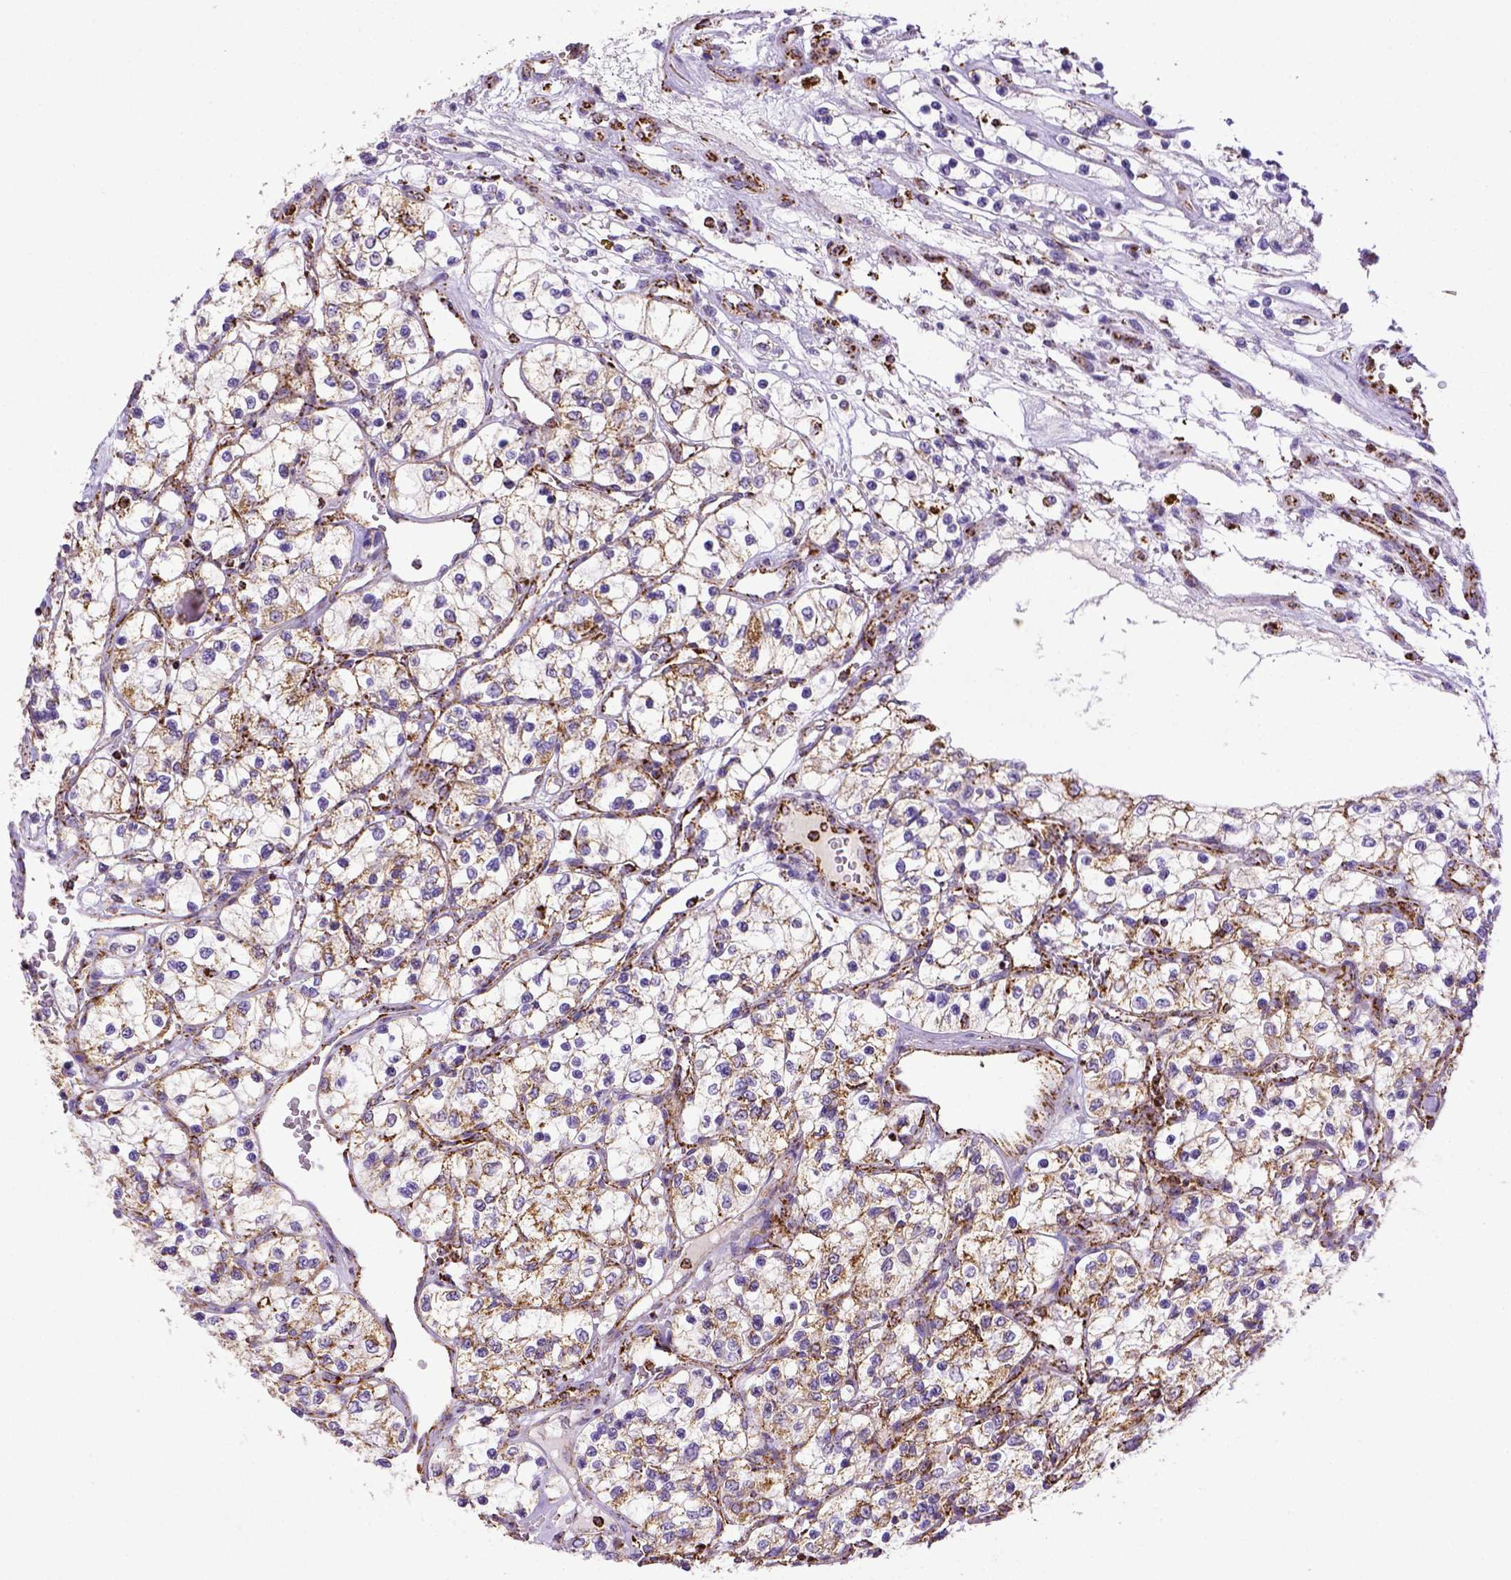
{"staining": {"intensity": "moderate", "quantity": ">75%", "location": "cytoplasmic/membranous"}, "tissue": "renal cancer", "cell_type": "Tumor cells", "image_type": "cancer", "snomed": [{"axis": "morphology", "description": "Adenocarcinoma, NOS"}, {"axis": "topography", "description": "Kidney"}], "caption": "This is a photomicrograph of IHC staining of renal cancer (adenocarcinoma), which shows moderate positivity in the cytoplasmic/membranous of tumor cells.", "gene": "MT-CO1", "patient": {"sex": "female", "age": 69}}